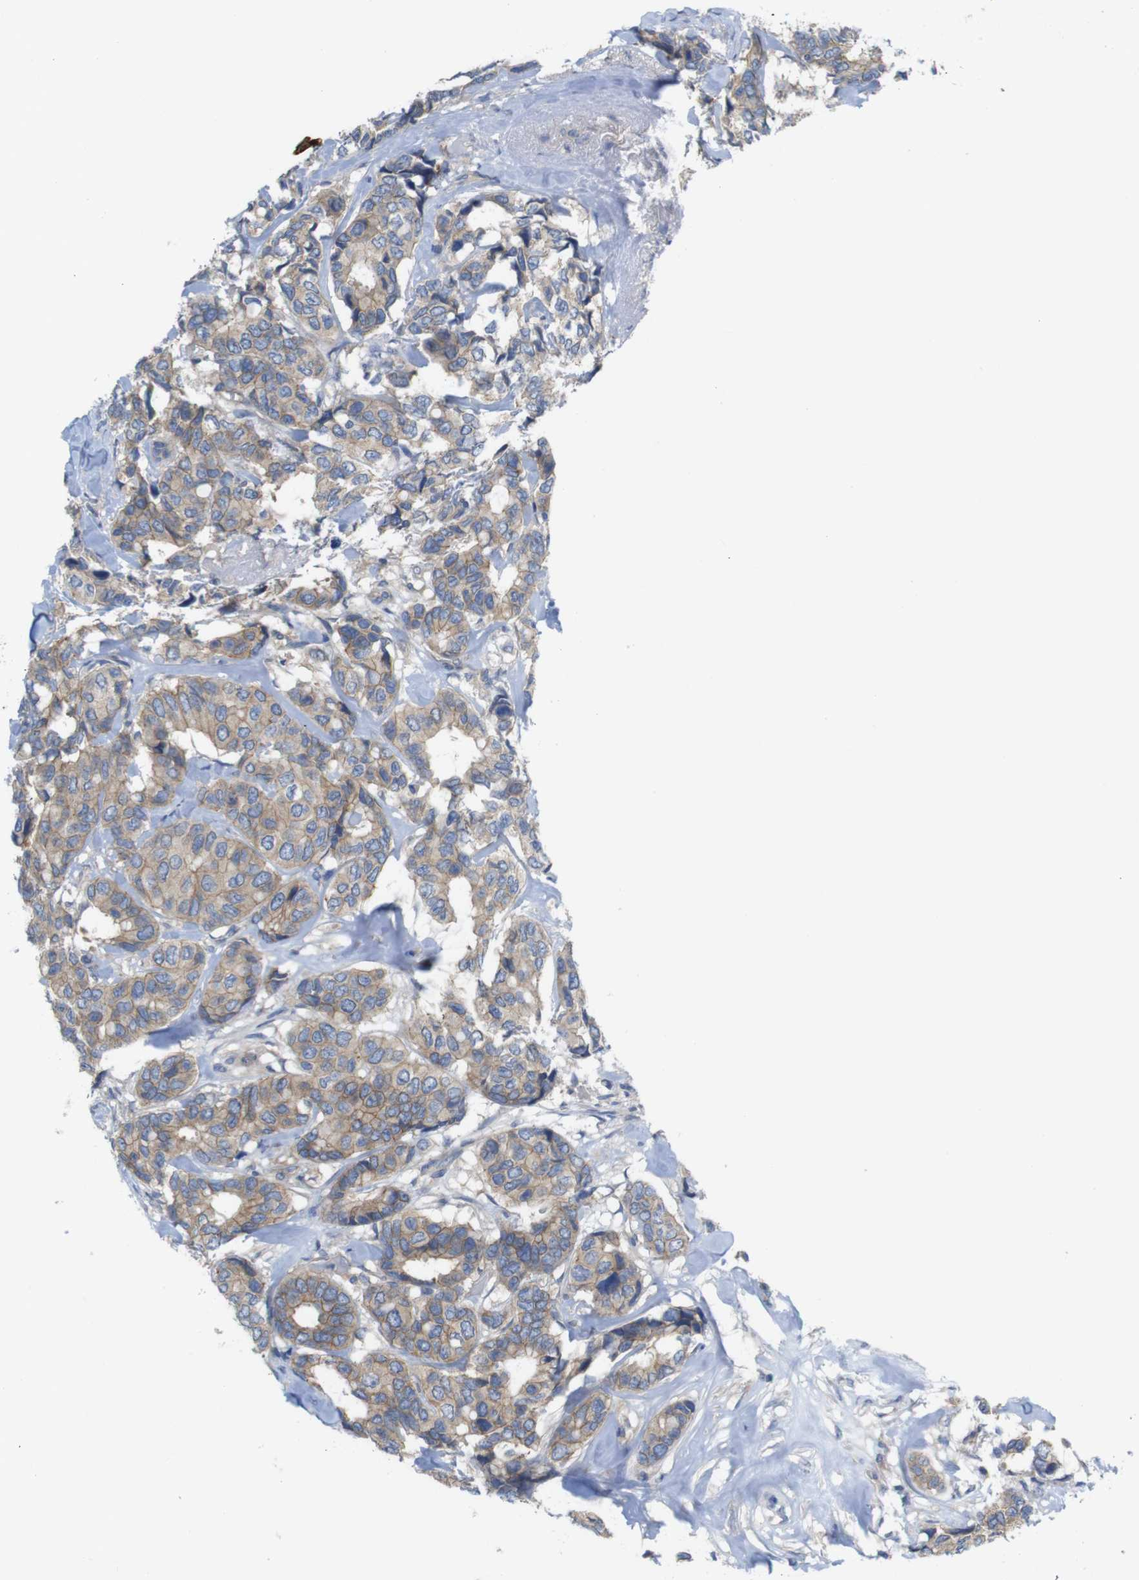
{"staining": {"intensity": "moderate", "quantity": ">75%", "location": "cytoplasmic/membranous"}, "tissue": "breast cancer", "cell_type": "Tumor cells", "image_type": "cancer", "snomed": [{"axis": "morphology", "description": "Duct carcinoma"}, {"axis": "topography", "description": "Breast"}], "caption": "An immunohistochemistry histopathology image of tumor tissue is shown. Protein staining in brown shows moderate cytoplasmic/membranous positivity in breast cancer within tumor cells.", "gene": "KIDINS220", "patient": {"sex": "female", "age": 87}}